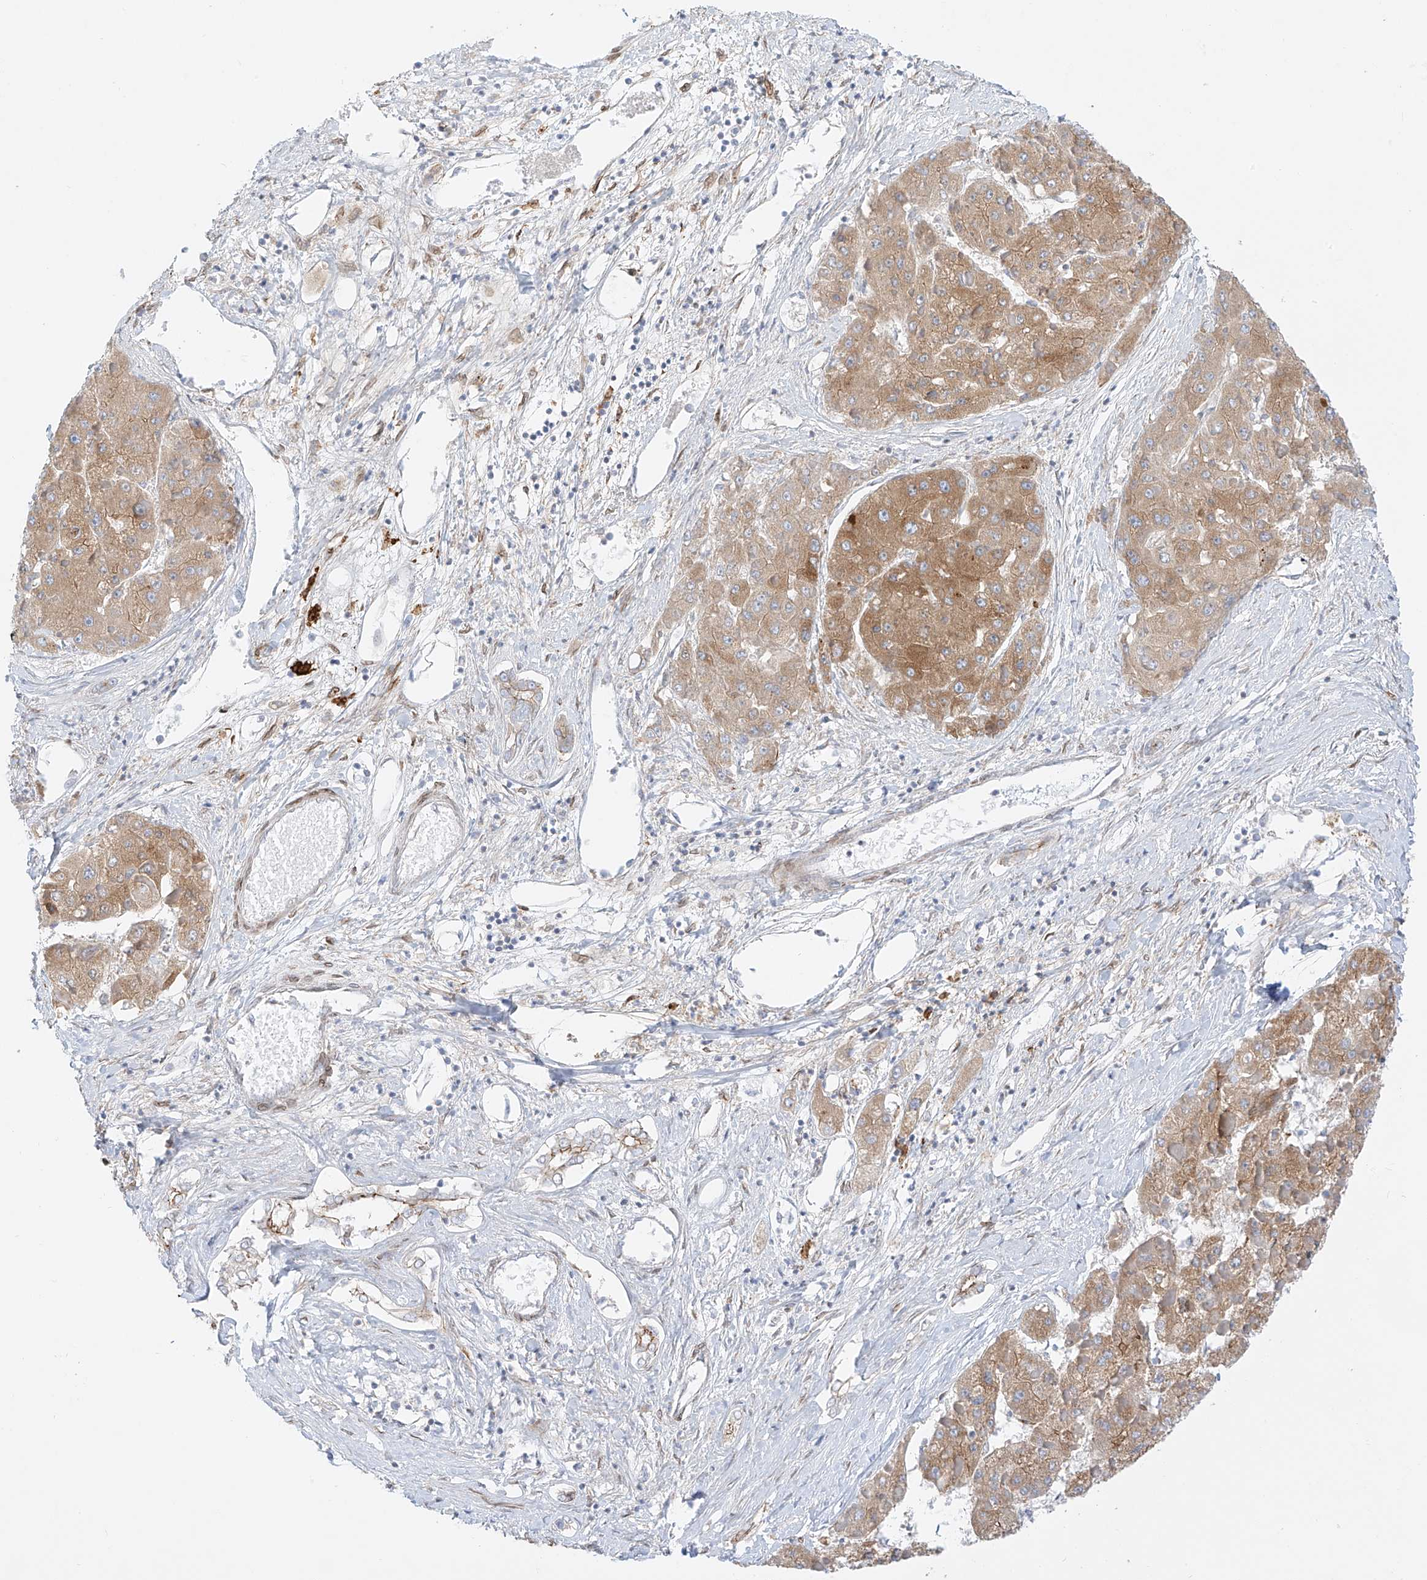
{"staining": {"intensity": "moderate", "quantity": ">75%", "location": "cytoplasmic/membranous"}, "tissue": "liver cancer", "cell_type": "Tumor cells", "image_type": "cancer", "snomed": [{"axis": "morphology", "description": "Carcinoma, Hepatocellular, NOS"}, {"axis": "topography", "description": "Liver"}], "caption": "Liver cancer (hepatocellular carcinoma) stained with a protein marker shows moderate staining in tumor cells.", "gene": "PCYOX1", "patient": {"sex": "female", "age": 73}}